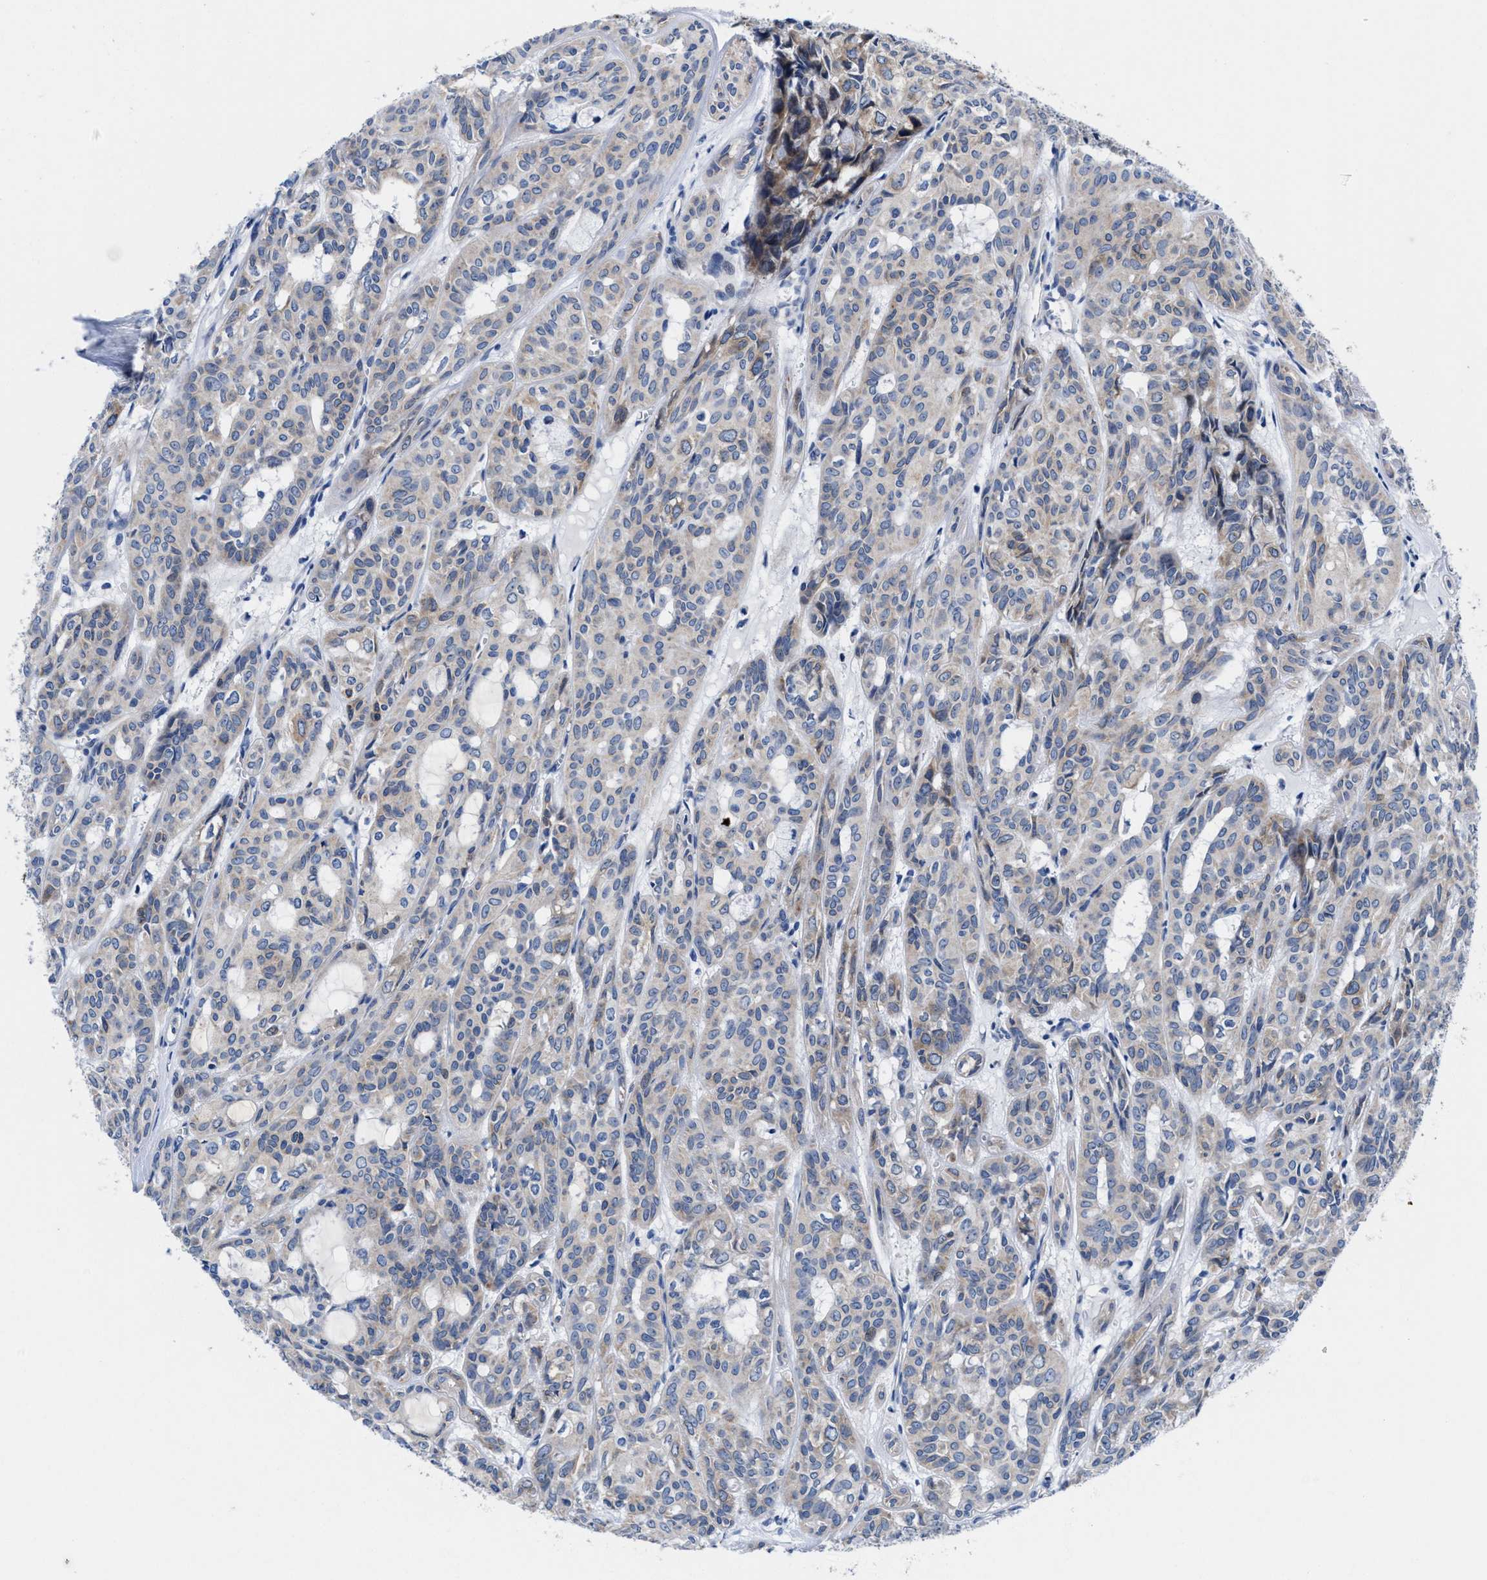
{"staining": {"intensity": "weak", "quantity": "25%-75%", "location": "cytoplasmic/membranous"}, "tissue": "head and neck cancer", "cell_type": "Tumor cells", "image_type": "cancer", "snomed": [{"axis": "morphology", "description": "Adenocarcinoma, NOS"}, {"axis": "topography", "description": "Salivary gland, NOS"}, {"axis": "topography", "description": "Head-Neck"}], "caption": "Head and neck cancer (adenocarcinoma) stained with a protein marker exhibits weak staining in tumor cells.", "gene": "DHRS13", "patient": {"sex": "female", "age": 76}}